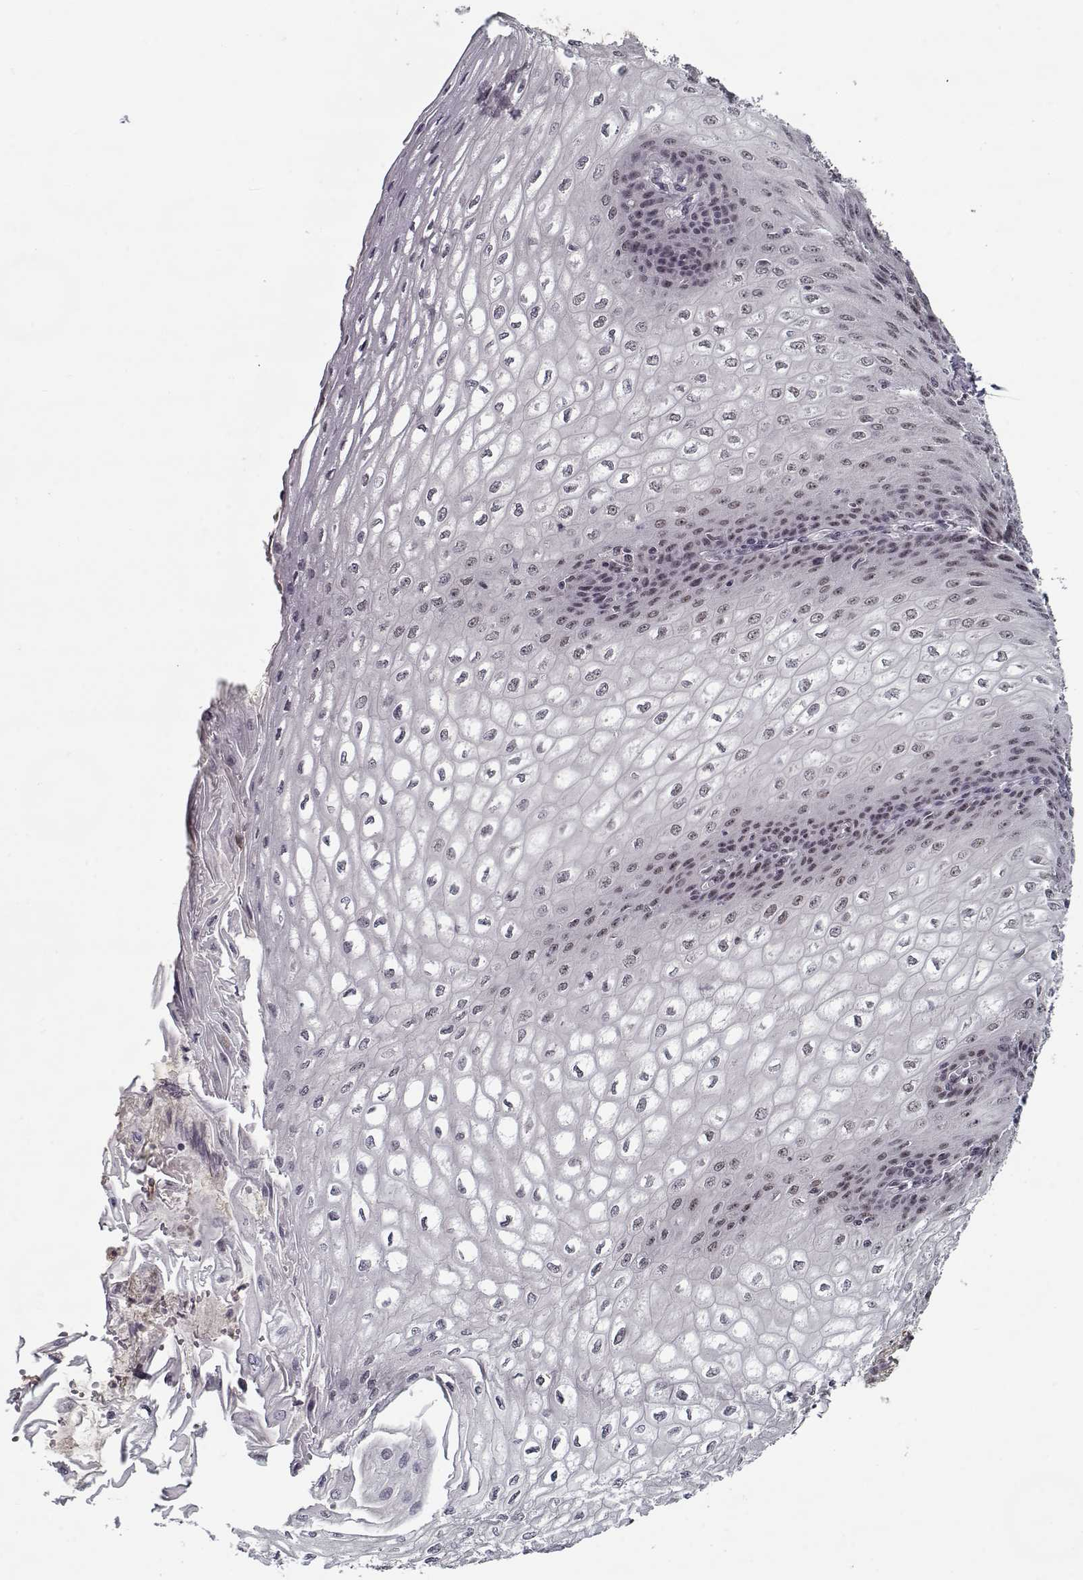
{"staining": {"intensity": "negative", "quantity": "none", "location": "none"}, "tissue": "esophagus", "cell_type": "Squamous epithelial cells", "image_type": "normal", "snomed": [{"axis": "morphology", "description": "Normal tissue, NOS"}, {"axis": "topography", "description": "Esophagus"}], "caption": "Squamous epithelial cells show no significant protein positivity in unremarkable esophagus. (Brightfield microscopy of DAB (3,3'-diaminobenzidine) IHC at high magnification).", "gene": "TESPA1", "patient": {"sex": "male", "age": 58}}